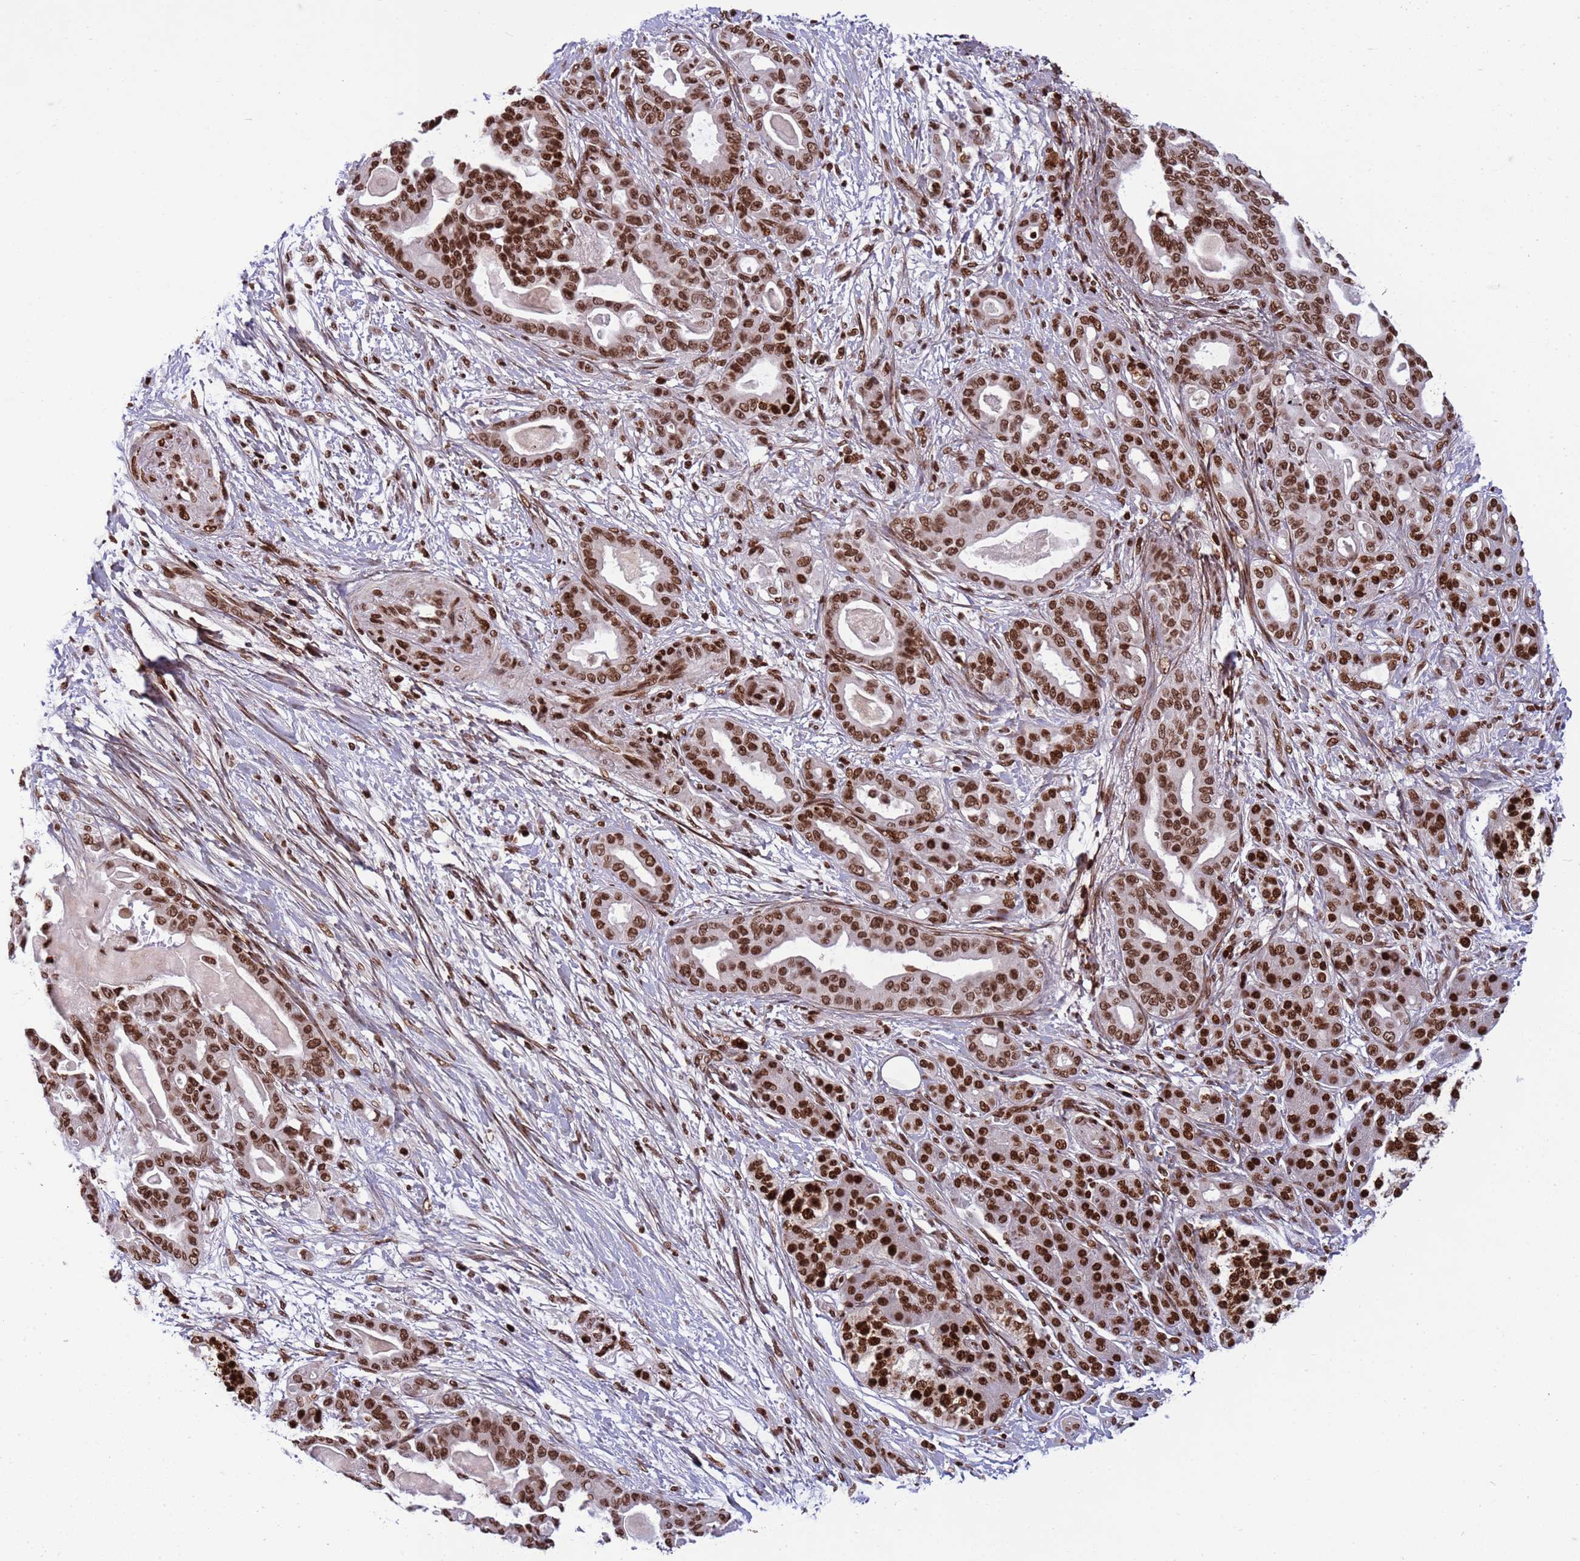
{"staining": {"intensity": "strong", "quantity": ">75%", "location": "nuclear"}, "tissue": "pancreatic cancer", "cell_type": "Tumor cells", "image_type": "cancer", "snomed": [{"axis": "morphology", "description": "Adenocarcinoma, NOS"}, {"axis": "topography", "description": "Pancreas"}], "caption": "Pancreatic cancer (adenocarcinoma) stained with DAB (3,3'-diaminobenzidine) immunohistochemistry shows high levels of strong nuclear positivity in about >75% of tumor cells.", "gene": "H3-3B", "patient": {"sex": "male", "age": 63}}